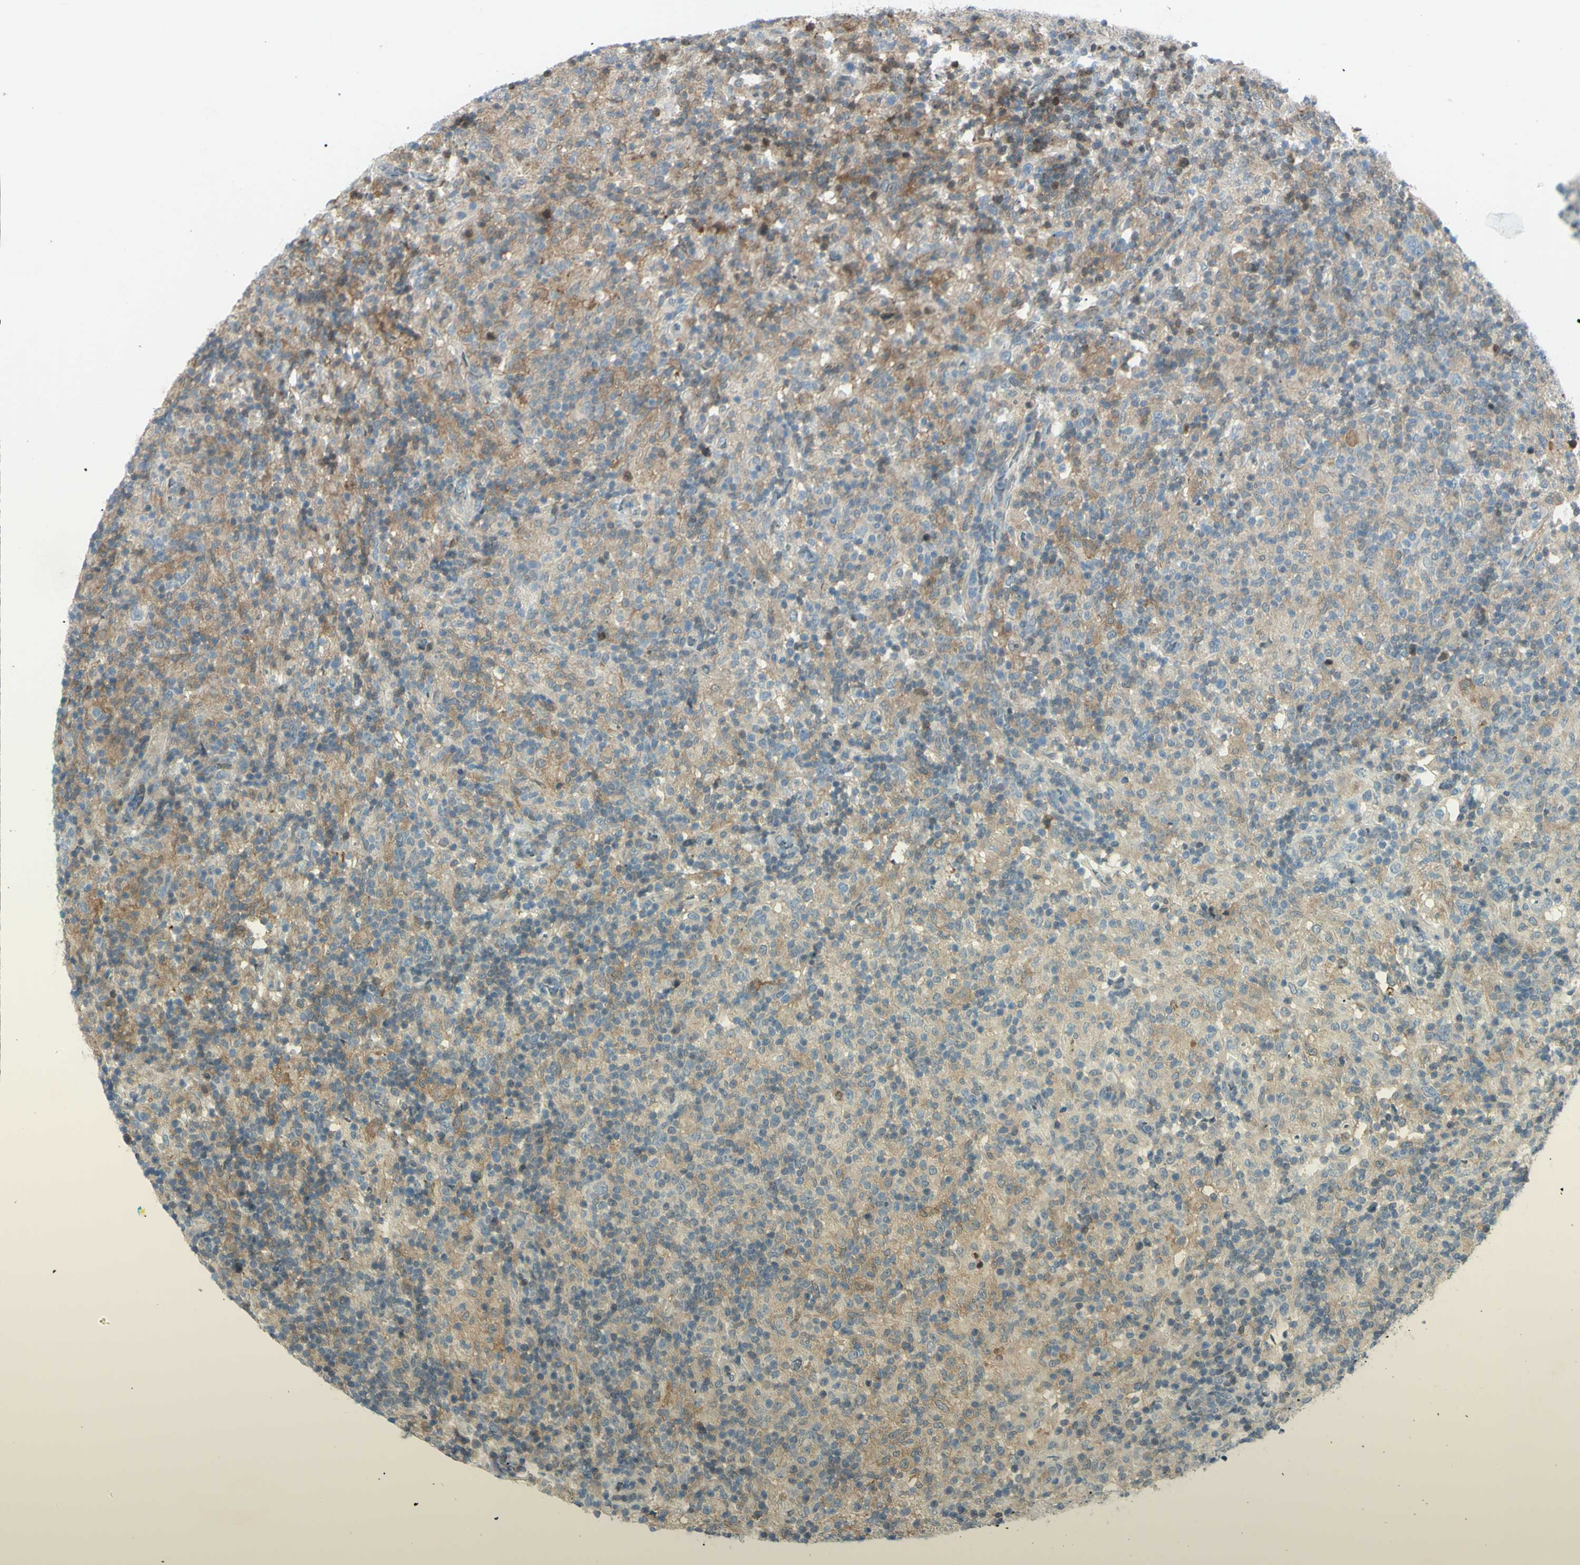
{"staining": {"intensity": "negative", "quantity": "none", "location": "none"}, "tissue": "lymphoma", "cell_type": "Tumor cells", "image_type": "cancer", "snomed": [{"axis": "morphology", "description": "Hodgkin's disease, NOS"}, {"axis": "topography", "description": "Lymph node"}], "caption": "IHC of Hodgkin's disease shows no staining in tumor cells.", "gene": "C1orf159", "patient": {"sex": "male", "age": 70}}